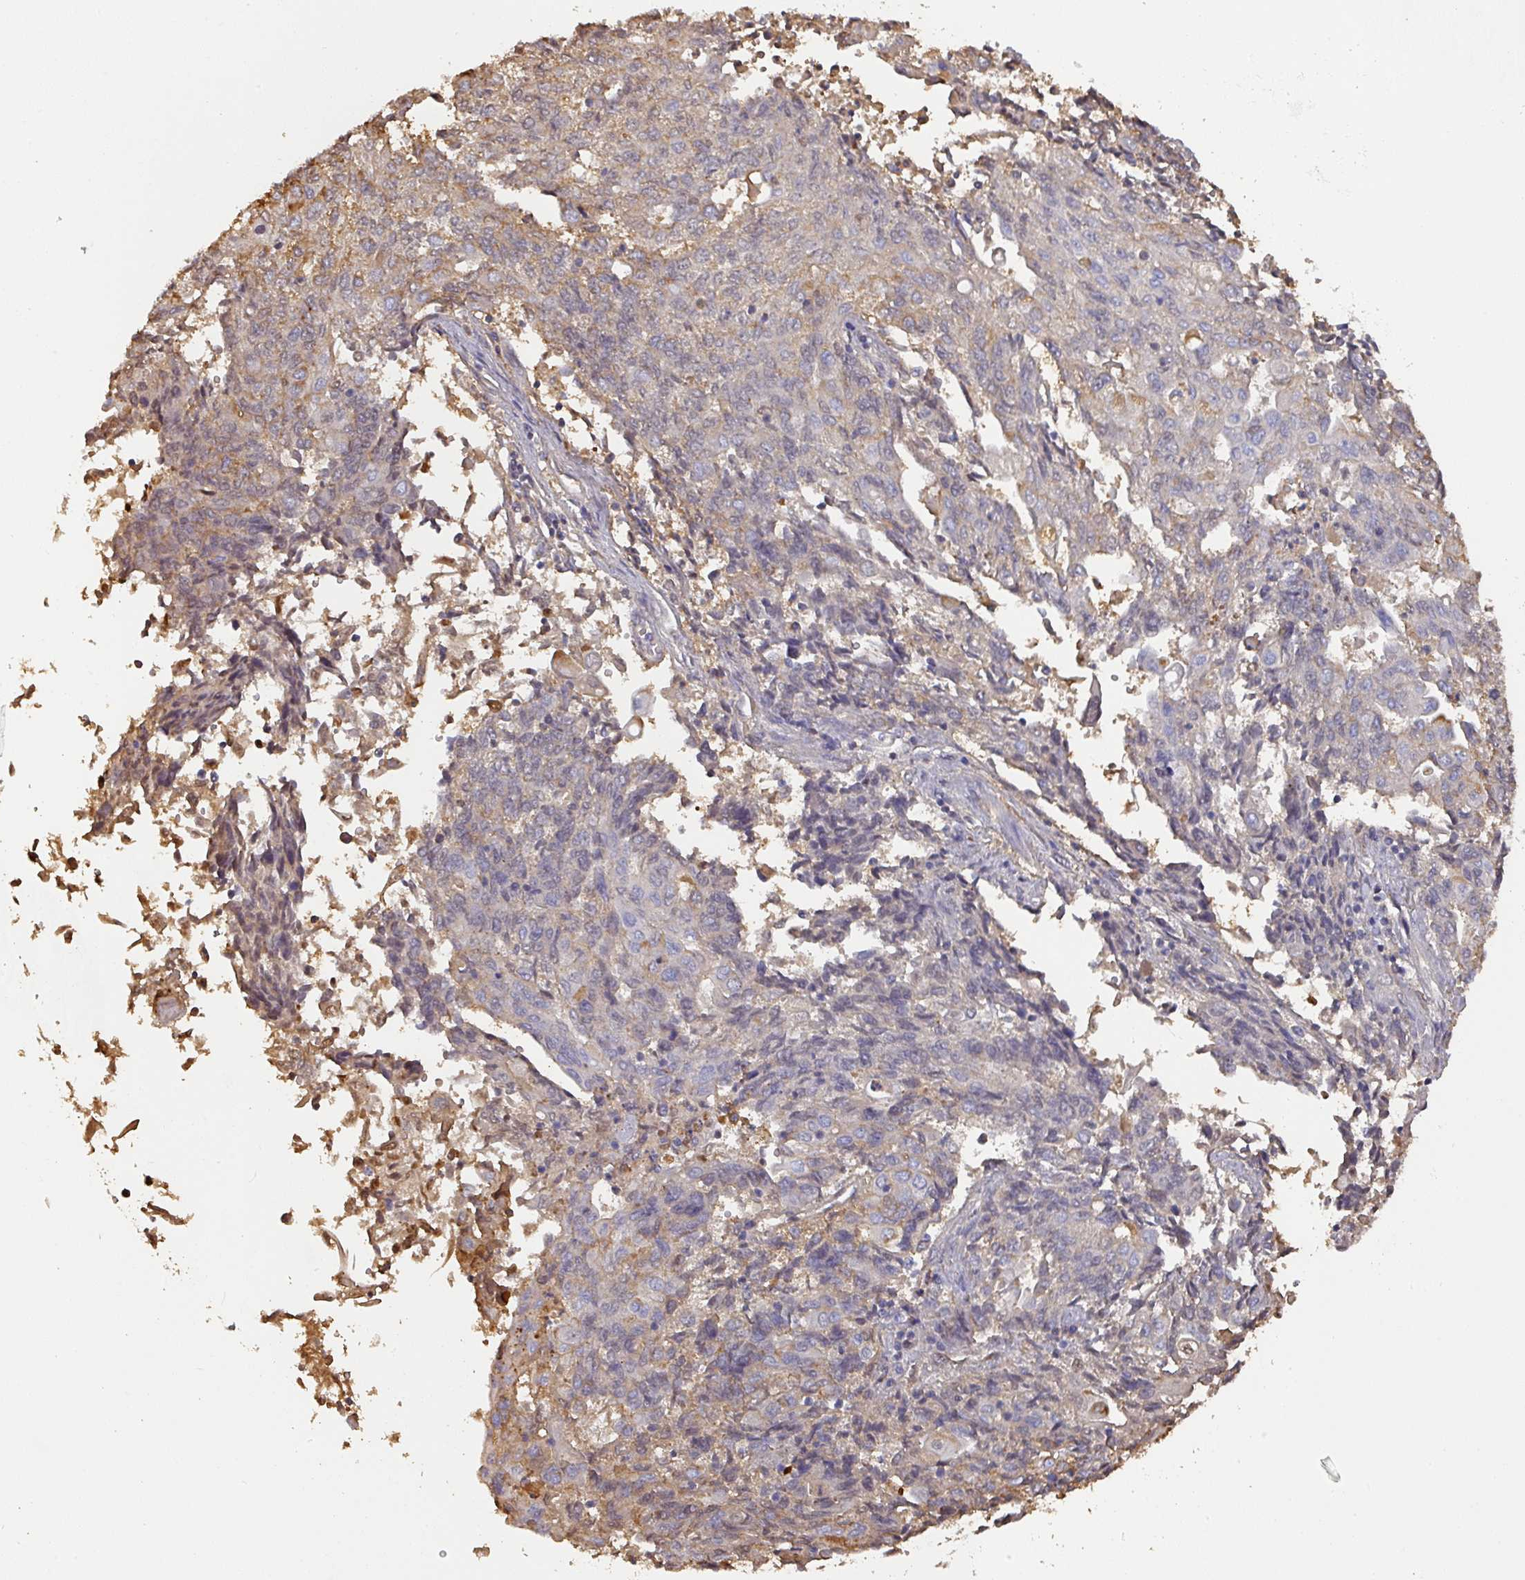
{"staining": {"intensity": "weak", "quantity": "25%-75%", "location": "cytoplasmic/membranous"}, "tissue": "endometrial cancer", "cell_type": "Tumor cells", "image_type": "cancer", "snomed": [{"axis": "morphology", "description": "Adenocarcinoma, NOS"}, {"axis": "topography", "description": "Endometrium"}], "caption": "IHC micrograph of neoplastic tissue: adenocarcinoma (endometrial) stained using IHC displays low levels of weak protein expression localized specifically in the cytoplasmic/membranous of tumor cells, appearing as a cytoplasmic/membranous brown color.", "gene": "ALB", "patient": {"sex": "female", "age": 54}}